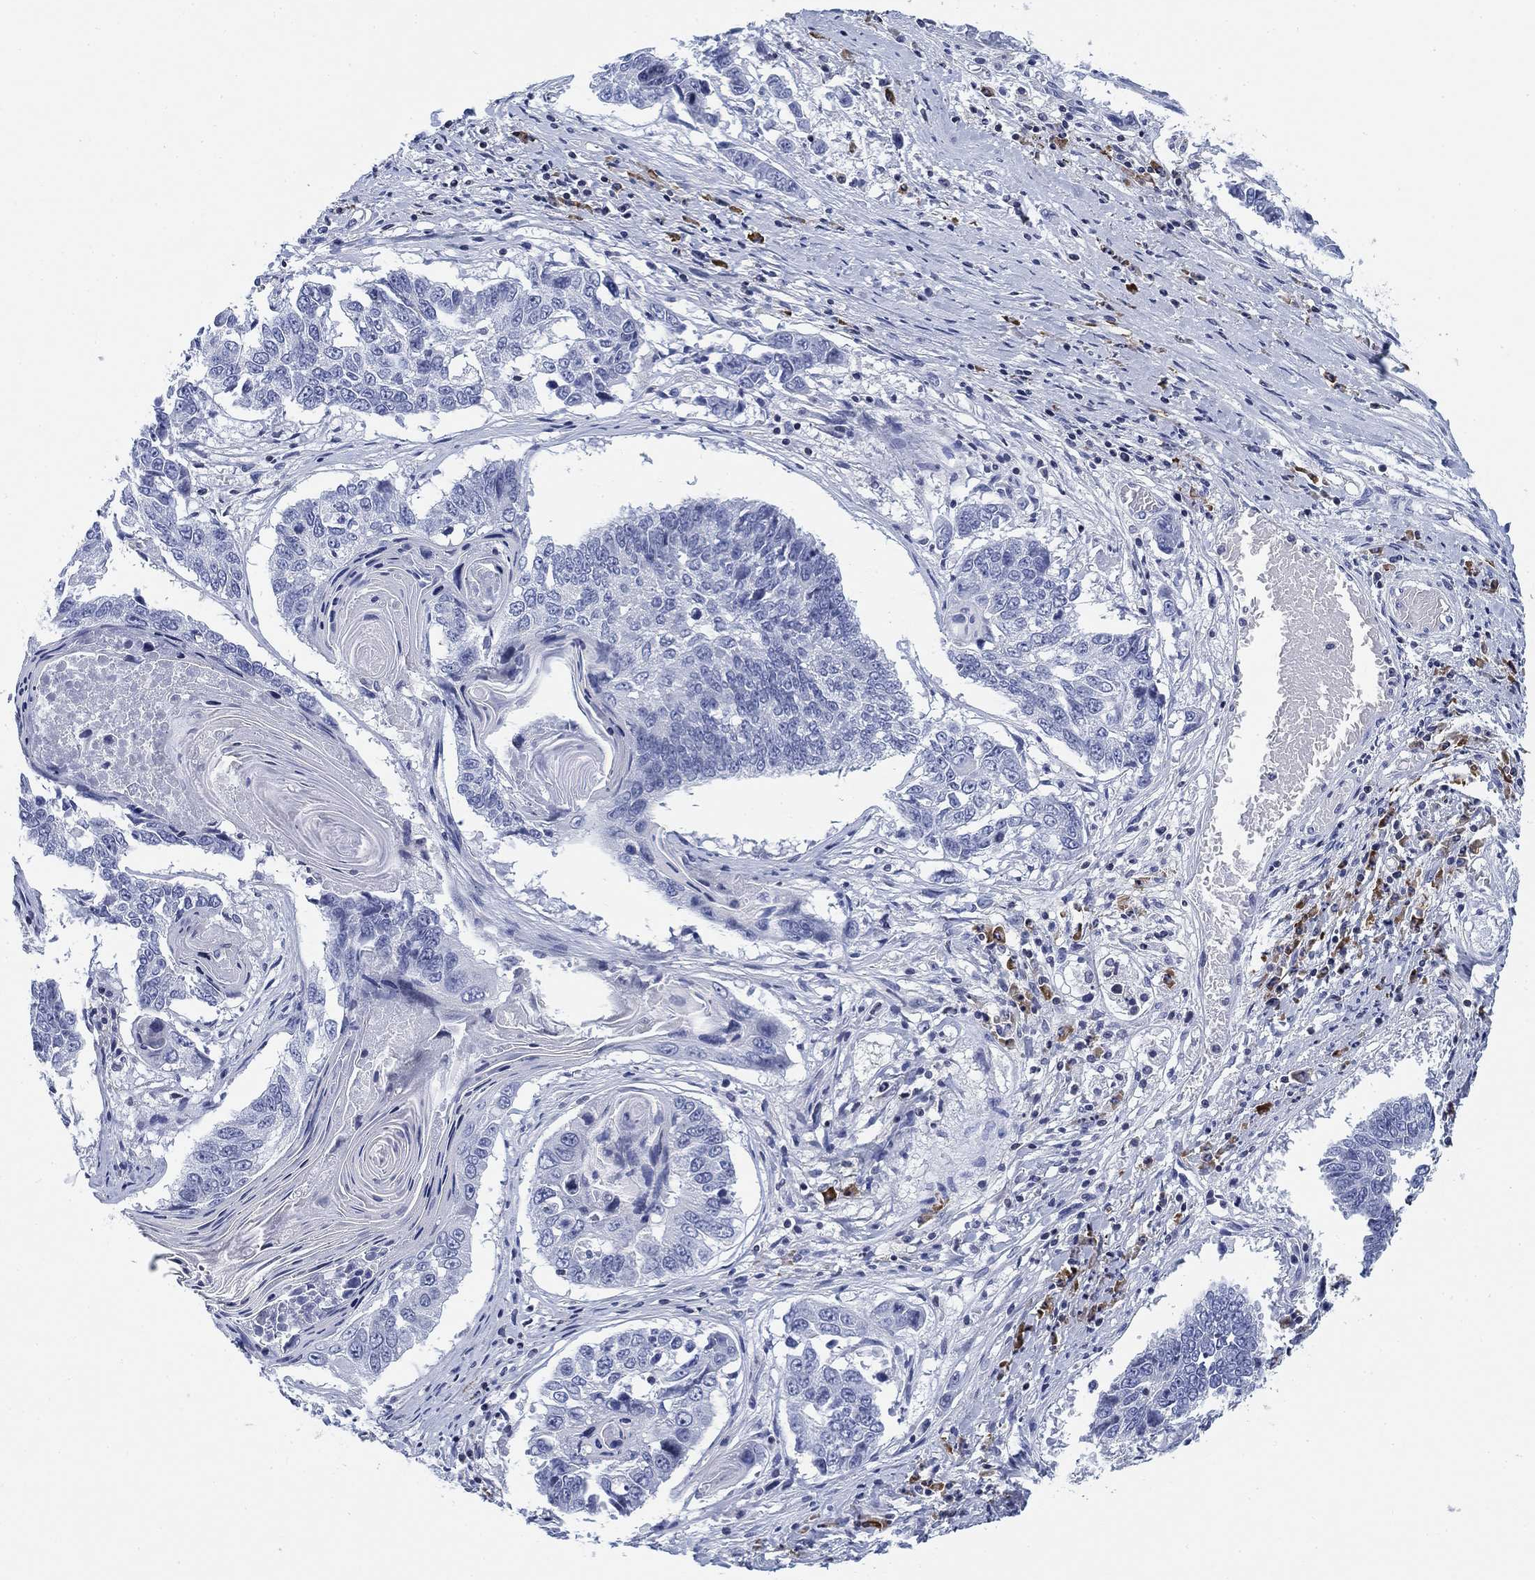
{"staining": {"intensity": "negative", "quantity": "none", "location": "none"}, "tissue": "lung cancer", "cell_type": "Tumor cells", "image_type": "cancer", "snomed": [{"axis": "morphology", "description": "Squamous cell carcinoma, NOS"}, {"axis": "topography", "description": "Lung"}], "caption": "Lung cancer was stained to show a protein in brown. There is no significant expression in tumor cells. Brightfield microscopy of immunohistochemistry stained with DAB (3,3'-diaminobenzidine) (brown) and hematoxylin (blue), captured at high magnification.", "gene": "FYB1", "patient": {"sex": "male", "age": 73}}